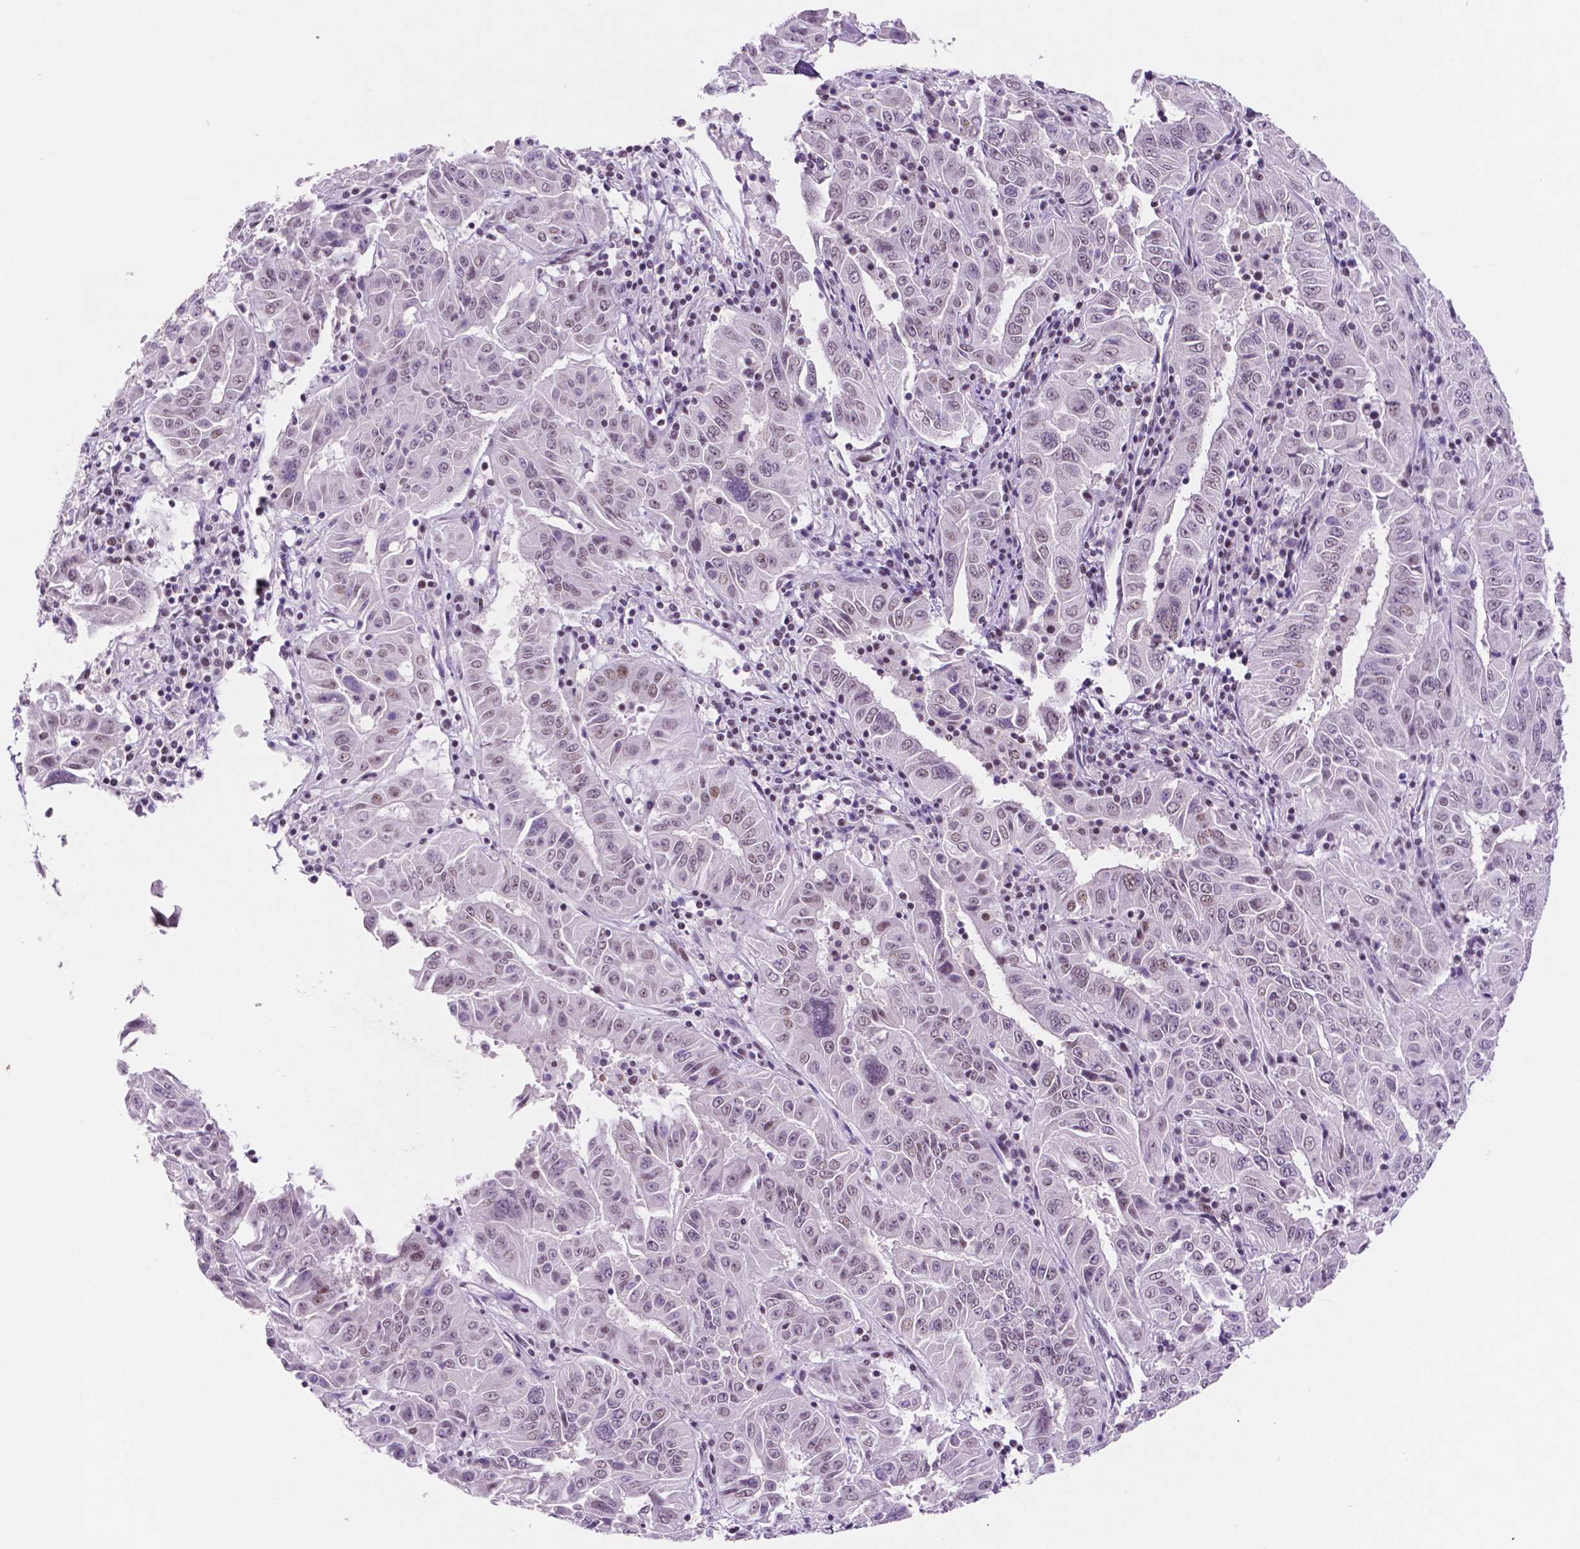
{"staining": {"intensity": "weak", "quantity": "<25%", "location": "nuclear"}, "tissue": "pancreatic cancer", "cell_type": "Tumor cells", "image_type": "cancer", "snomed": [{"axis": "morphology", "description": "Adenocarcinoma, NOS"}, {"axis": "topography", "description": "Pancreas"}], "caption": "Immunohistochemistry (IHC) micrograph of neoplastic tissue: pancreatic cancer (adenocarcinoma) stained with DAB (3,3'-diaminobenzidine) displays no significant protein positivity in tumor cells.", "gene": "NCOR1", "patient": {"sex": "male", "age": 63}}